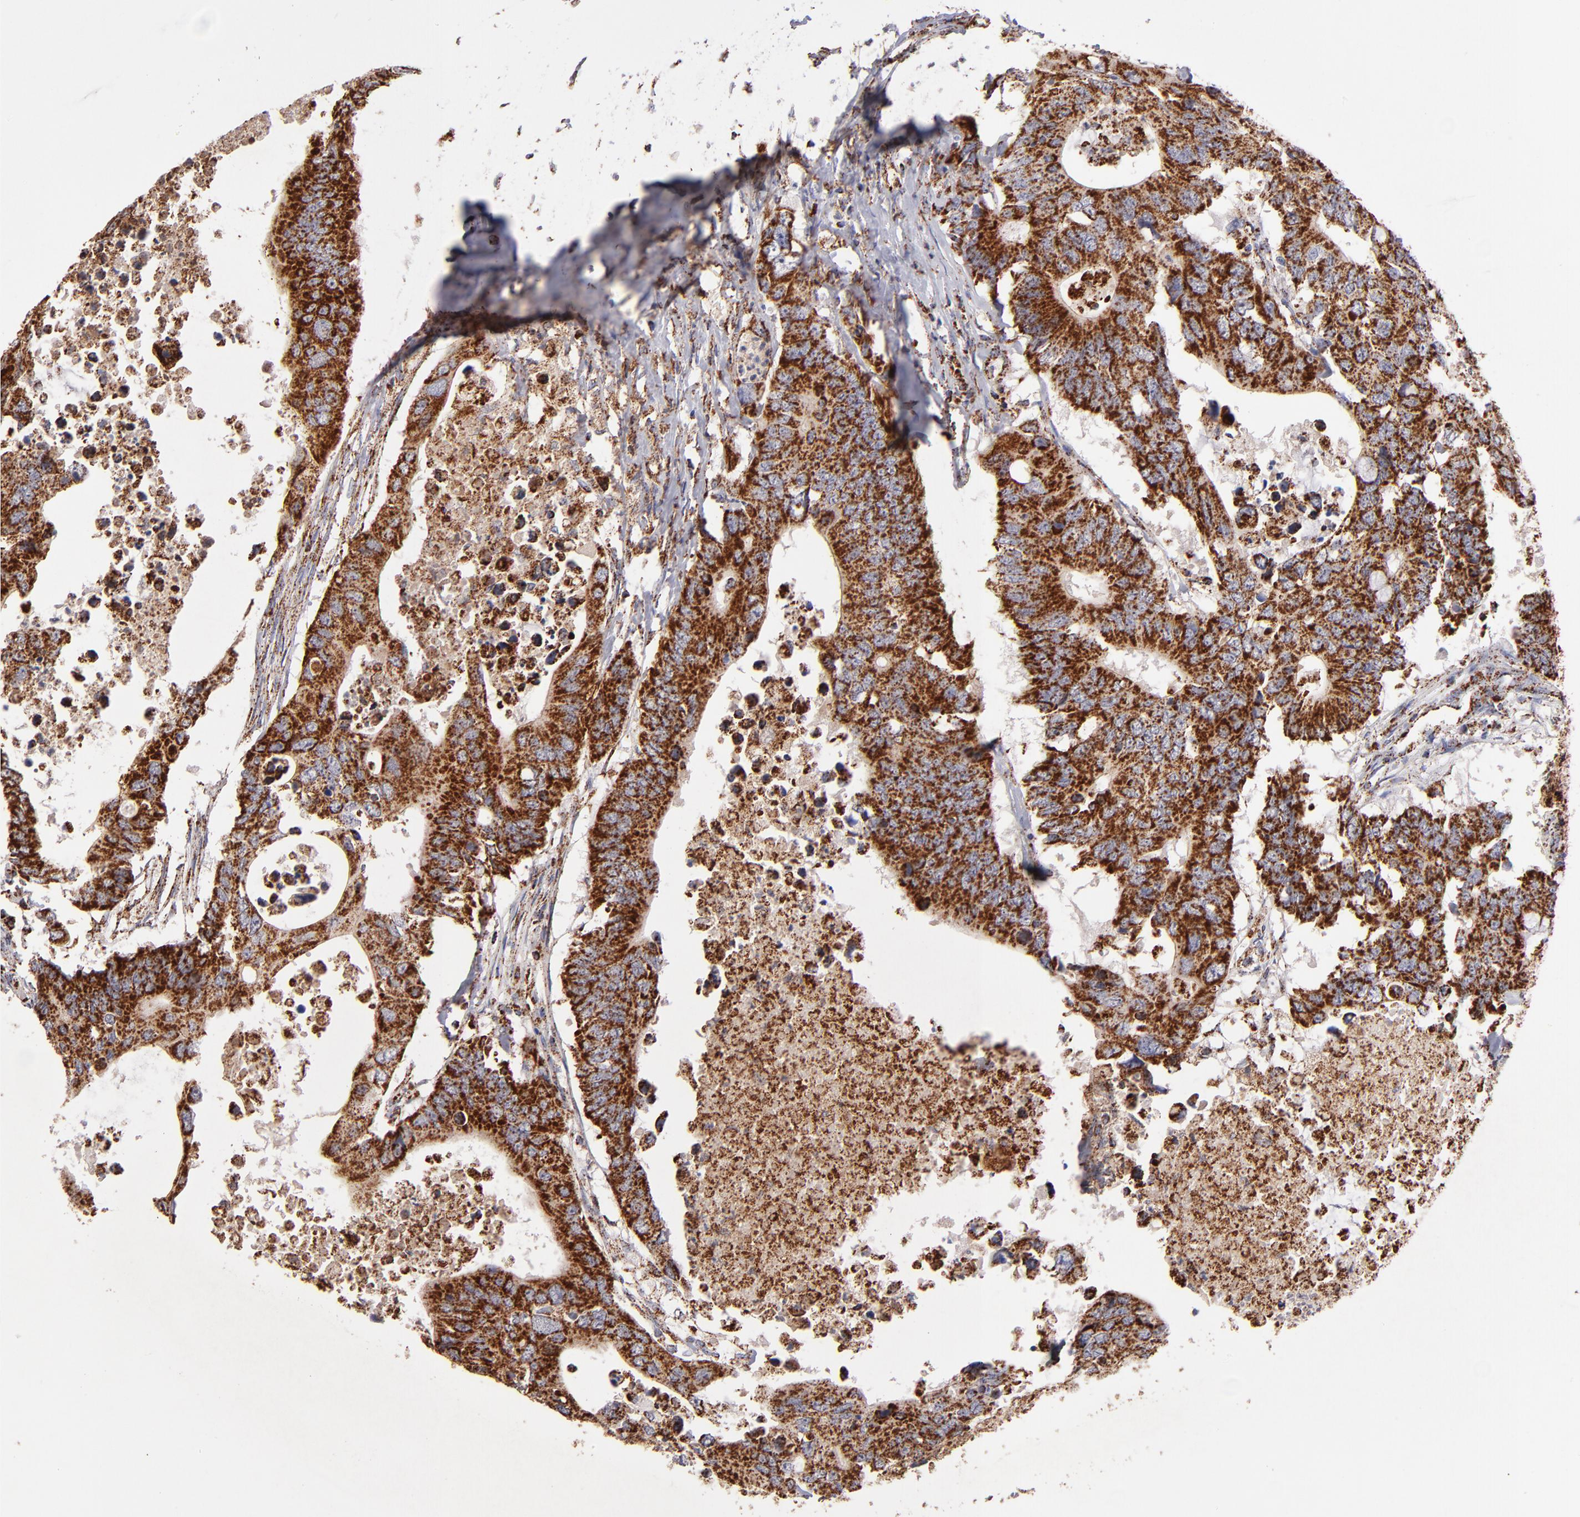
{"staining": {"intensity": "moderate", "quantity": ">75%", "location": "cytoplasmic/membranous"}, "tissue": "colorectal cancer", "cell_type": "Tumor cells", "image_type": "cancer", "snomed": [{"axis": "morphology", "description": "Adenocarcinoma, NOS"}, {"axis": "topography", "description": "Colon"}], "caption": "Moderate cytoplasmic/membranous expression is present in about >75% of tumor cells in adenocarcinoma (colorectal). (DAB = brown stain, brightfield microscopy at high magnification).", "gene": "DLST", "patient": {"sex": "male", "age": 71}}